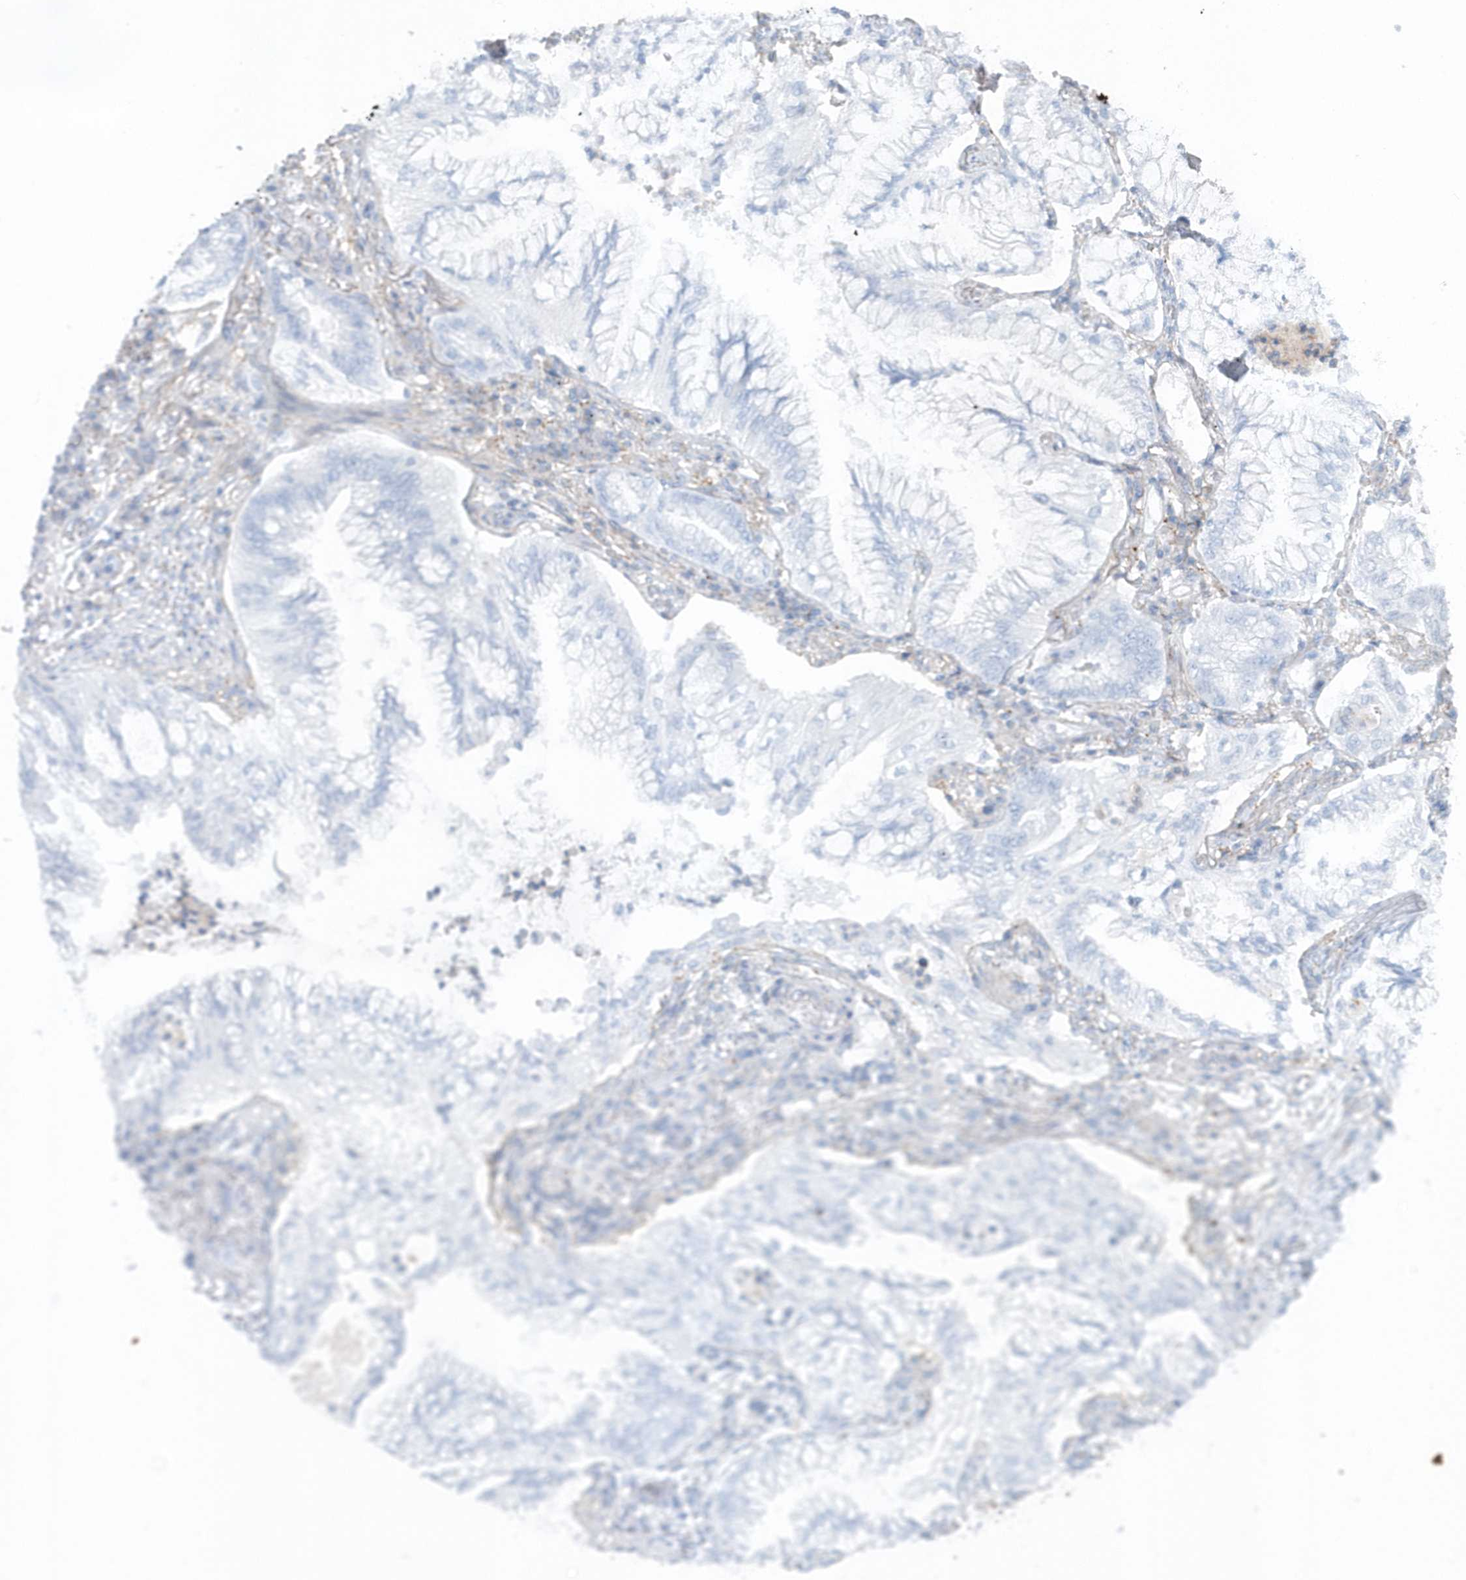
{"staining": {"intensity": "negative", "quantity": "none", "location": "none"}, "tissue": "lung cancer", "cell_type": "Tumor cells", "image_type": "cancer", "snomed": [{"axis": "morphology", "description": "Adenocarcinoma, NOS"}, {"axis": "topography", "description": "Lung"}], "caption": "This is an IHC histopathology image of human lung cancer. There is no expression in tumor cells.", "gene": "CACNB2", "patient": {"sex": "female", "age": 70}}